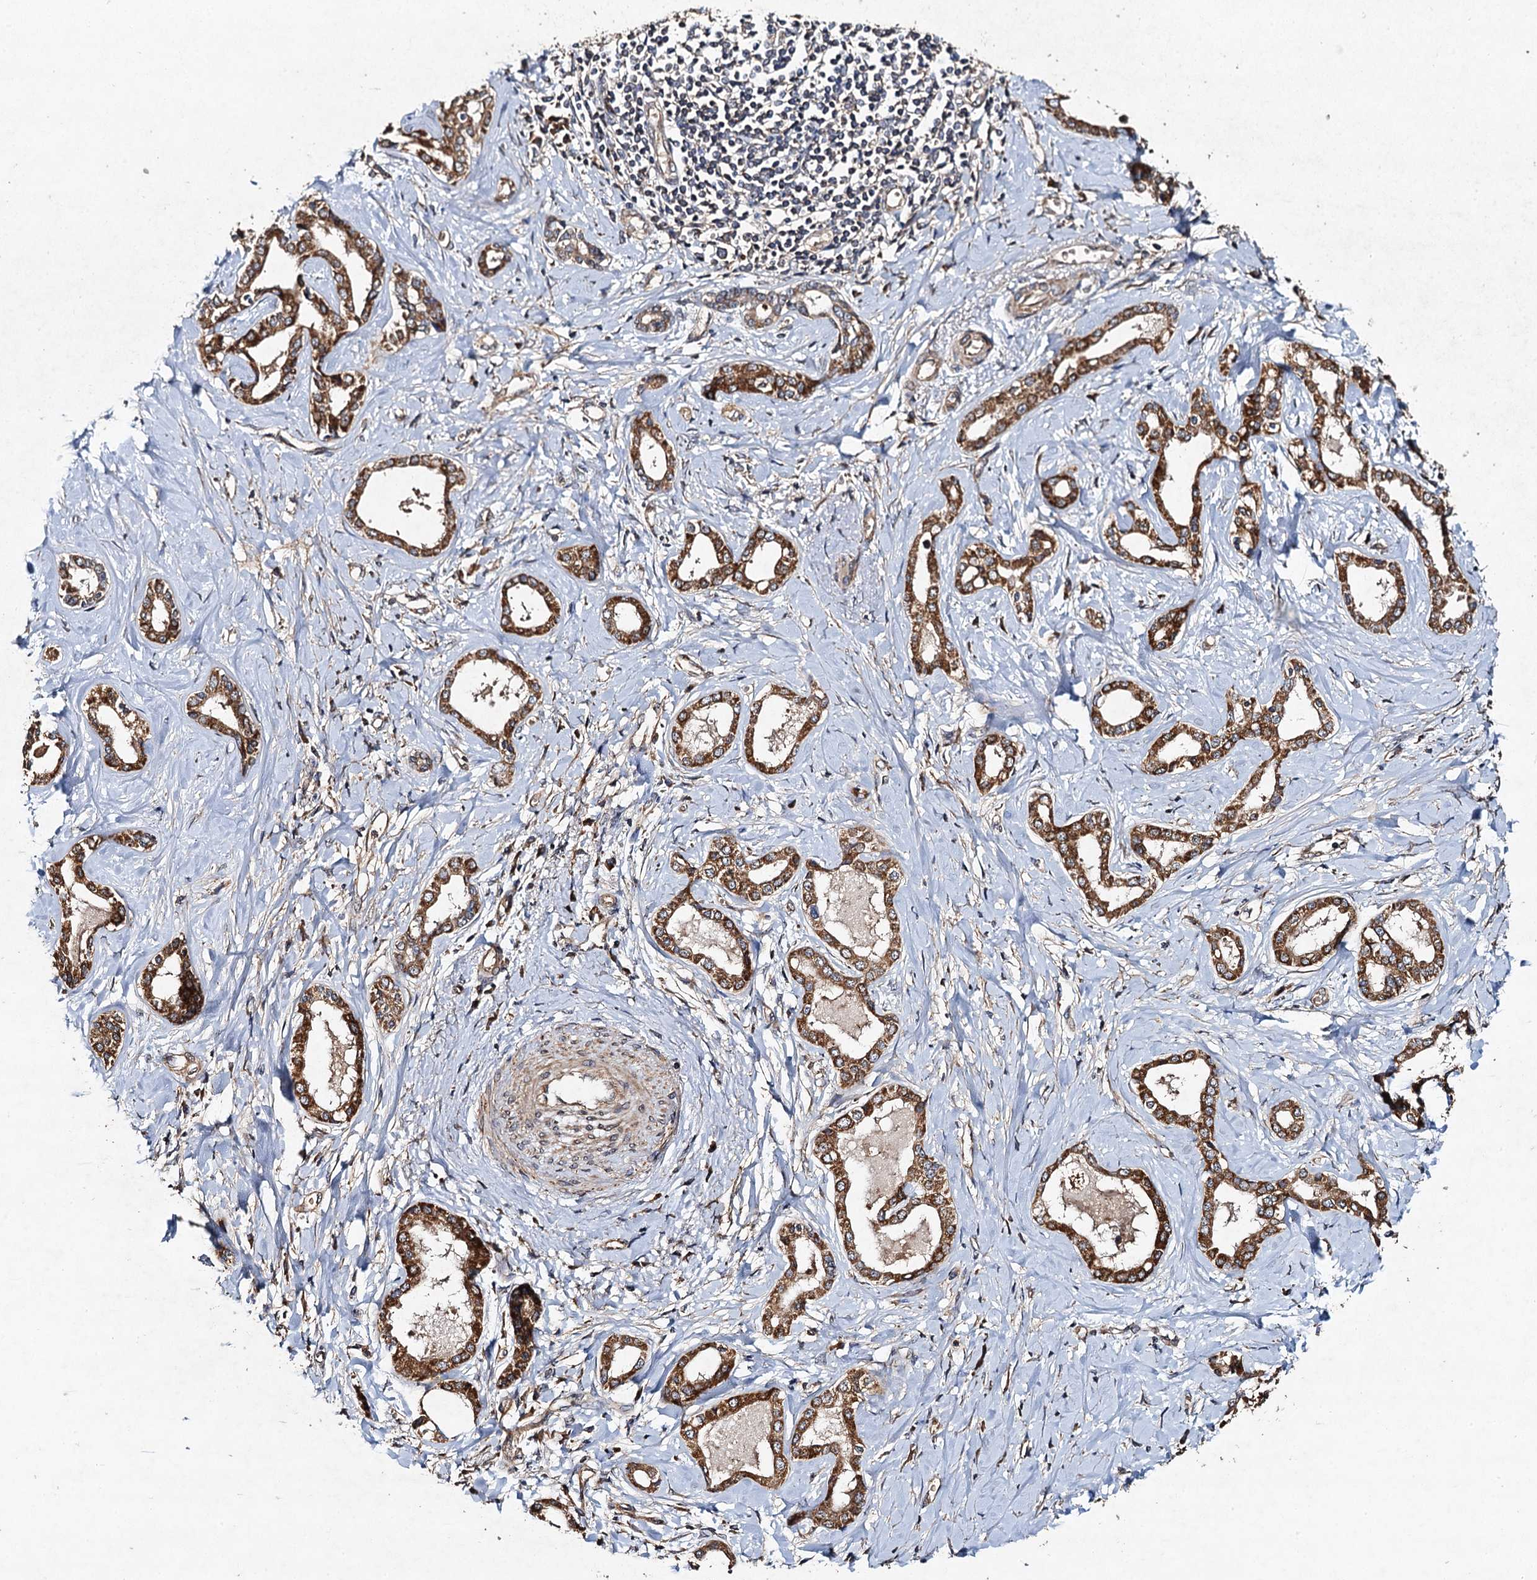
{"staining": {"intensity": "moderate", "quantity": ">75%", "location": "cytoplasmic/membranous"}, "tissue": "liver cancer", "cell_type": "Tumor cells", "image_type": "cancer", "snomed": [{"axis": "morphology", "description": "Cholangiocarcinoma"}, {"axis": "topography", "description": "Liver"}], "caption": "This histopathology image demonstrates liver cholangiocarcinoma stained with immunohistochemistry (IHC) to label a protein in brown. The cytoplasmic/membranous of tumor cells show moderate positivity for the protein. Nuclei are counter-stained blue.", "gene": "NDUFA13", "patient": {"sex": "female", "age": 77}}